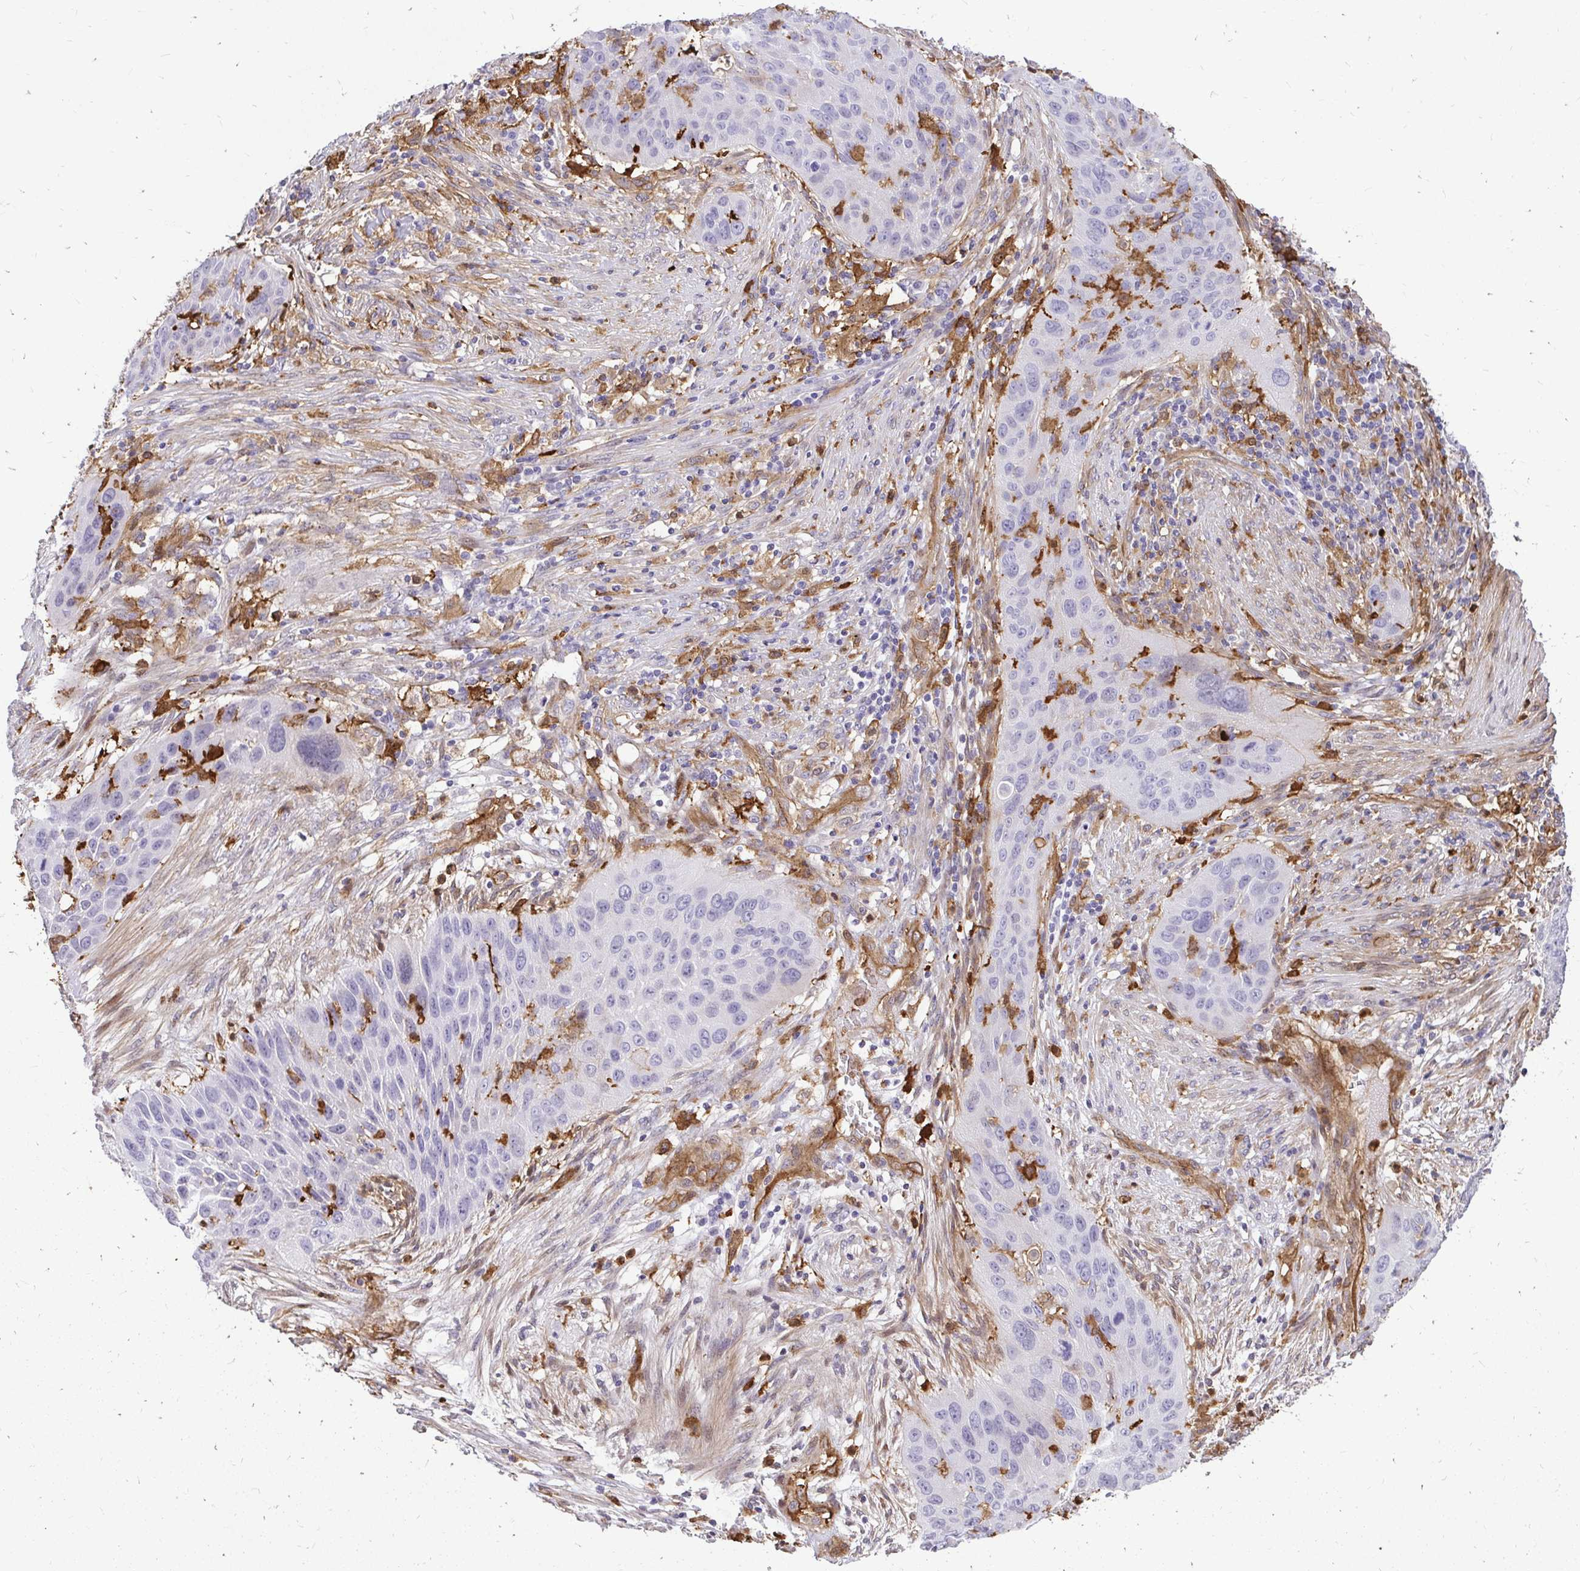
{"staining": {"intensity": "negative", "quantity": "none", "location": "none"}, "tissue": "lung cancer", "cell_type": "Tumor cells", "image_type": "cancer", "snomed": [{"axis": "morphology", "description": "Squamous cell carcinoma, NOS"}, {"axis": "topography", "description": "Lung"}], "caption": "Immunohistochemistry (IHC) photomicrograph of lung squamous cell carcinoma stained for a protein (brown), which demonstrates no positivity in tumor cells.", "gene": "GSN", "patient": {"sex": "male", "age": 63}}